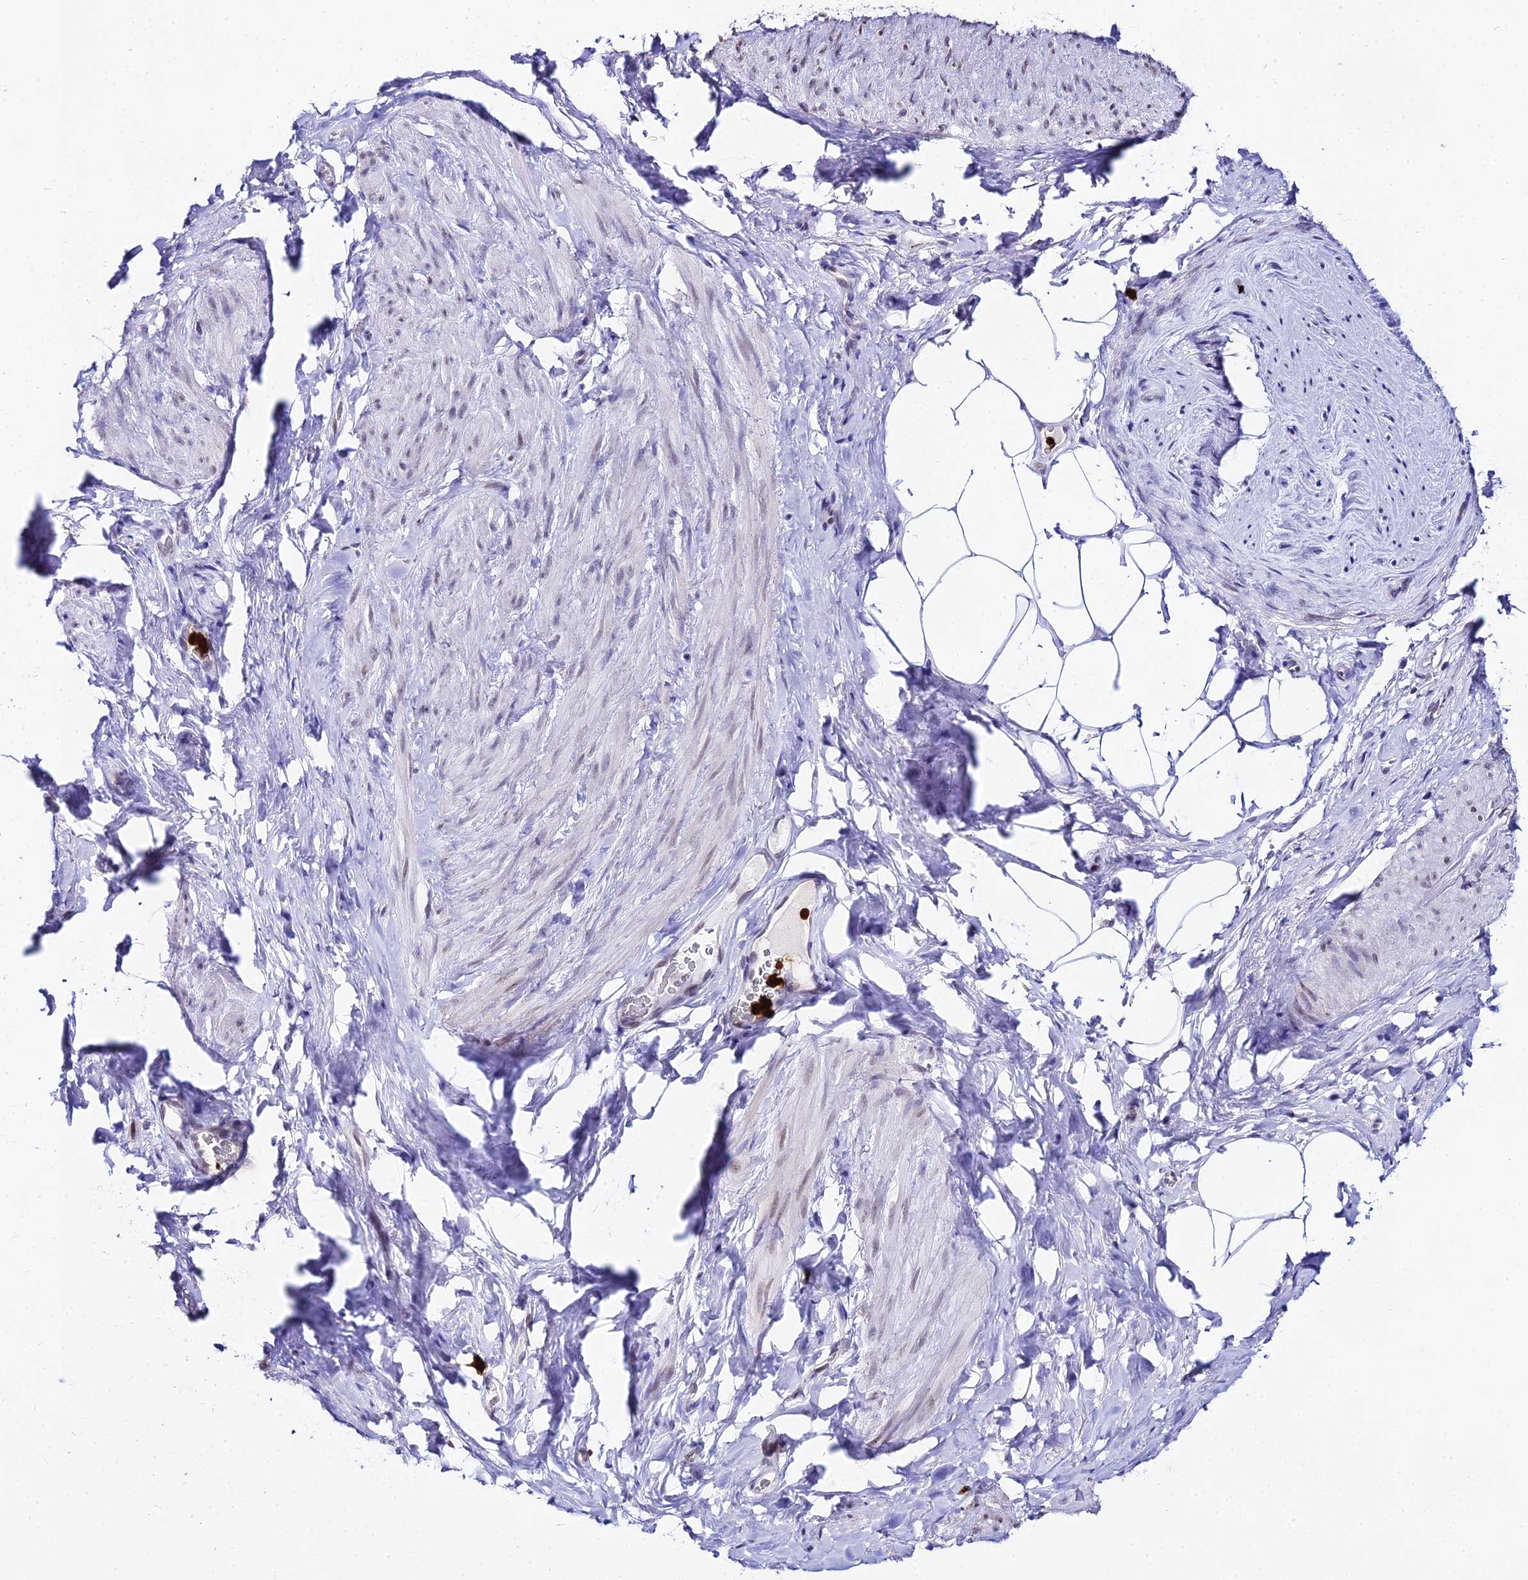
{"staining": {"intensity": "negative", "quantity": "none", "location": "none"}, "tissue": "smooth muscle", "cell_type": "Smooth muscle cells", "image_type": "normal", "snomed": [{"axis": "morphology", "description": "Normal tissue, NOS"}, {"axis": "topography", "description": "Smooth muscle"}, {"axis": "topography", "description": "Peripheral nerve tissue"}], "caption": "Immunohistochemistry micrograph of benign smooth muscle stained for a protein (brown), which displays no staining in smooth muscle cells.", "gene": "MCM10", "patient": {"sex": "male", "age": 69}}